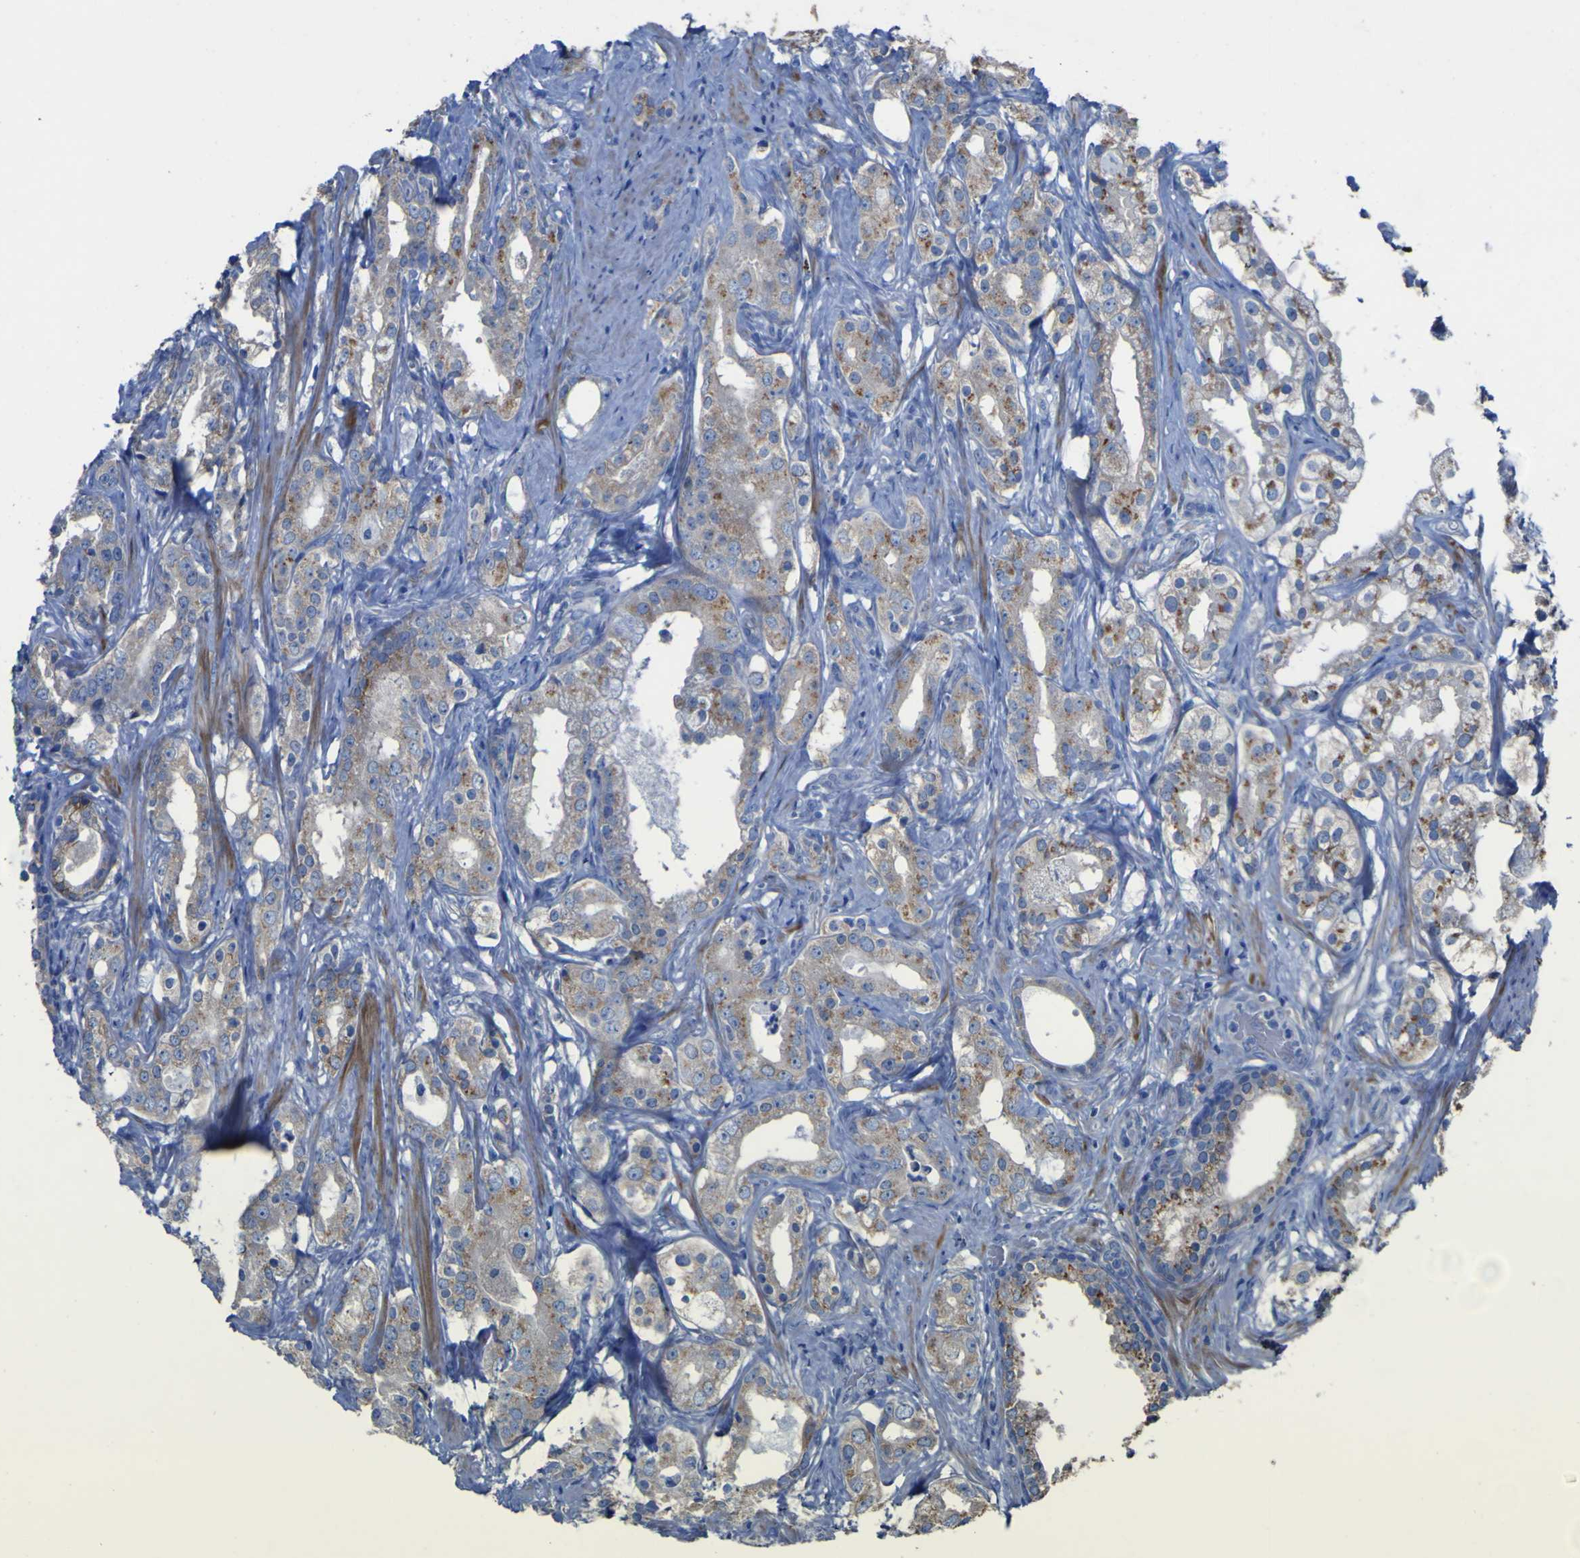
{"staining": {"intensity": "moderate", "quantity": ">75%", "location": "cytoplasmic/membranous"}, "tissue": "prostate cancer", "cell_type": "Tumor cells", "image_type": "cancer", "snomed": [{"axis": "morphology", "description": "Adenocarcinoma, Low grade"}, {"axis": "topography", "description": "Prostate"}], "caption": "An immunohistochemistry (IHC) micrograph of neoplastic tissue is shown. Protein staining in brown highlights moderate cytoplasmic/membranous positivity in prostate low-grade adenocarcinoma within tumor cells. Using DAB (brown) and hematoxylin (blue) stains, captured at high magnification using brightfield microscopy.", "gene": "AGO4", "patient": {"sex": "male", "age": 59}}